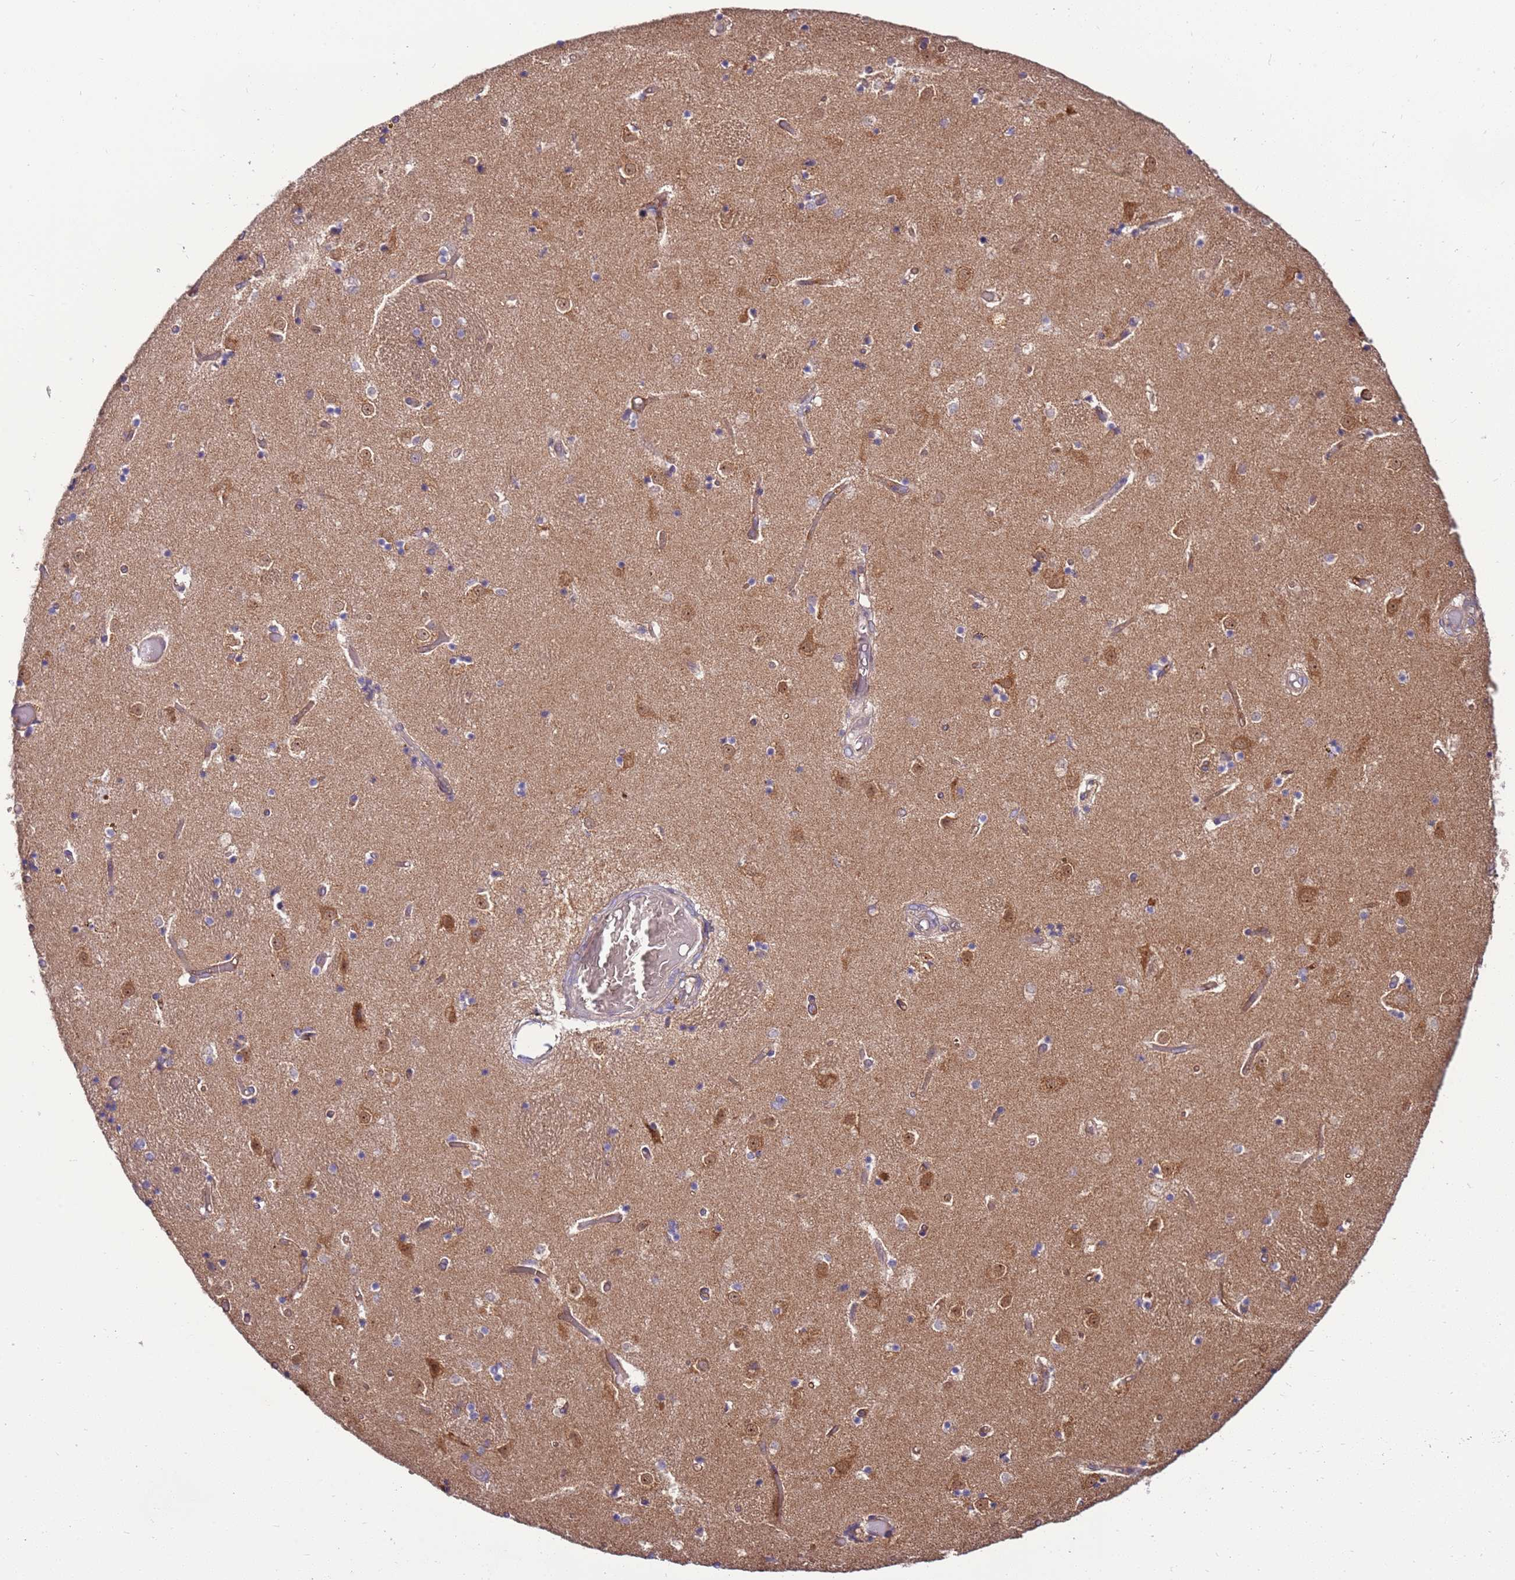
{"staining": {"intensity": "weak", "quantity": "25%-75%", "location": "cytoplasmic/membranous"}, "tissue": "caudate", "cell_type": "Glial cells", "image_type": "normal", "snomed": [{"axis": "morphology", "description": "Normal tissue, NOS"}, {"axis": "topography", "description": "Lateral ventricle wall"}], "caption": "The photomicrograph demonstrates immunohistochemical staining of benign caudate. There is weak cytoplasmic/membranous expression is seen in approximately 25%-75% of glial cells.", "gene": "SLC44A5", "patient": {"sex": "female", "age": 52}}